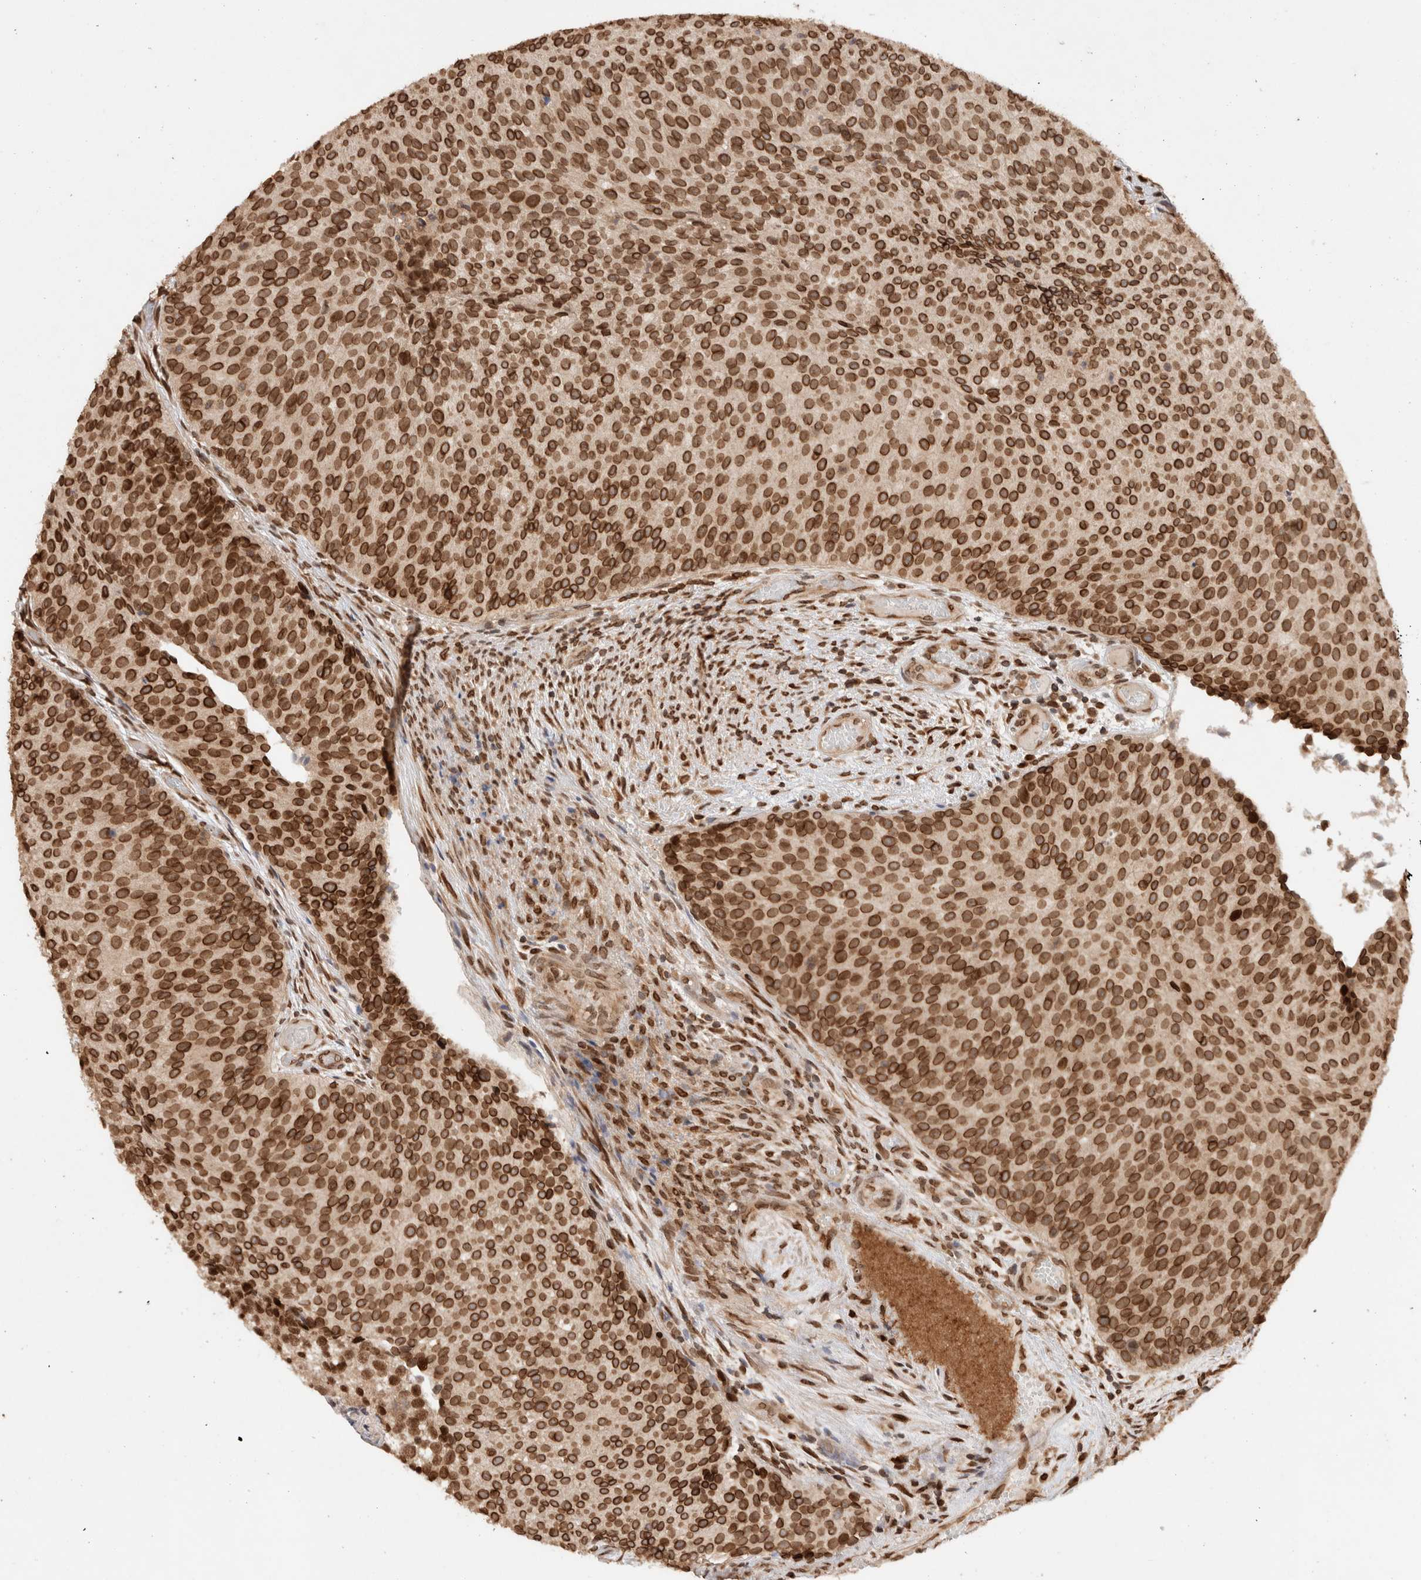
{"staining": {"intensity": "strong", "quantity": ">75%", "location": "cytoplasmic/membranous,nuclear"}, "tissue": "urothelial cancer", "cell_type": "Tumor cells", "image_type": "cancer", "snomed": [{"axis": "morphology", "description": "Urothelial carcinoma, Low grade"}, {"axis": "topography", "description": "Urinary bladder"}], "caption": "Low-grade urothelial carcinoma stained with a brown dye displays strong cytoplasmic/membranous and nuclear positive positivity in approximately >75% of tumor cells.", "gene": "TPR", "patient": {"sex": "male", "age": 86}}